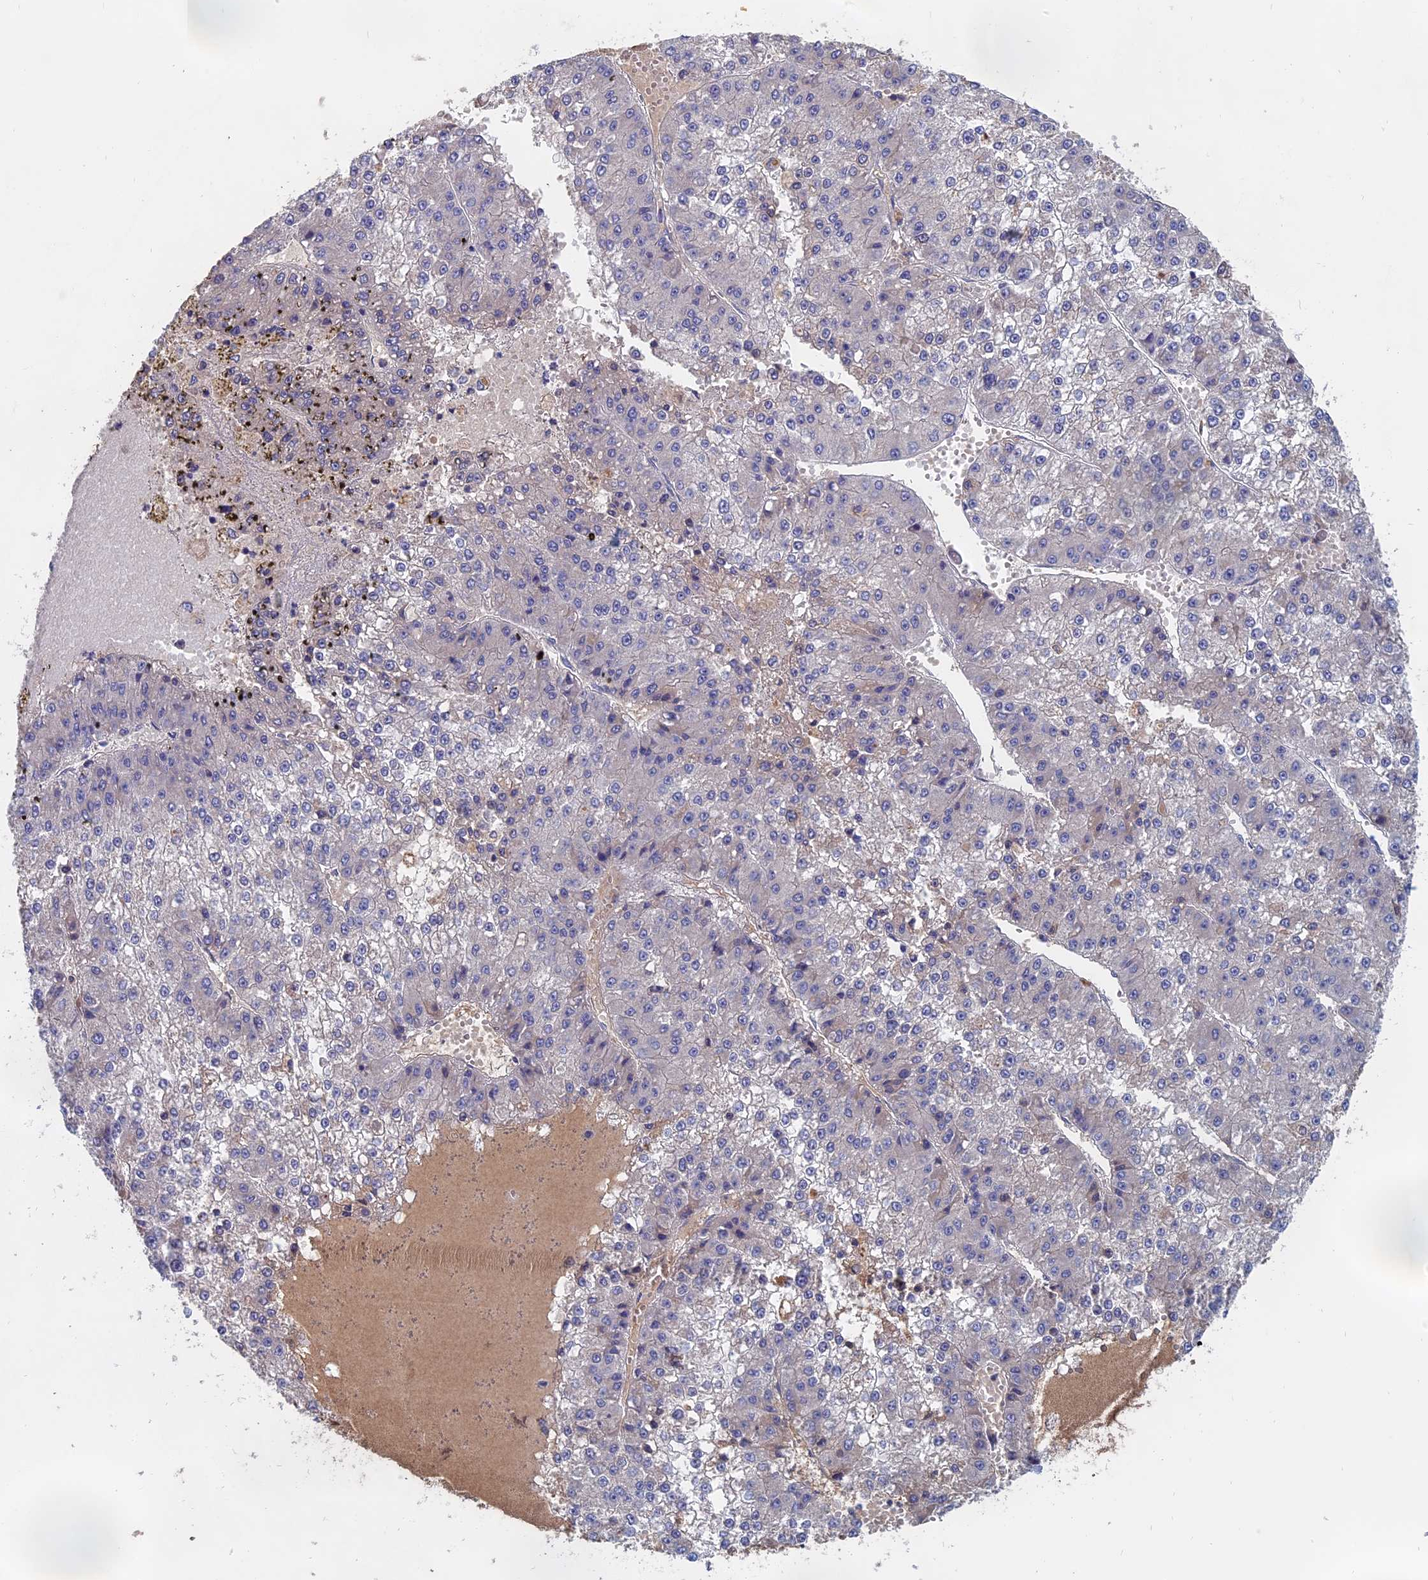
{"staining": {"intensity": "negative", "quantity": "none", "location": "none"}, "tissue": "liver cancer", "cell_type": "Tumor cells", "image_type": "cancer", "snomed": [{"axis": "morphology", "description": "Carcinoma, Hepatocellular, NOS"}, {"axis": "topography", "description": "Liver"}], "caption": "Hepatocellular carcinoma (liver) was stained to show a protein in brown. There is no significant staining in tumor cells.", "gene": "SLC33A1", "patient": {"sex": "female", "age": 73}}